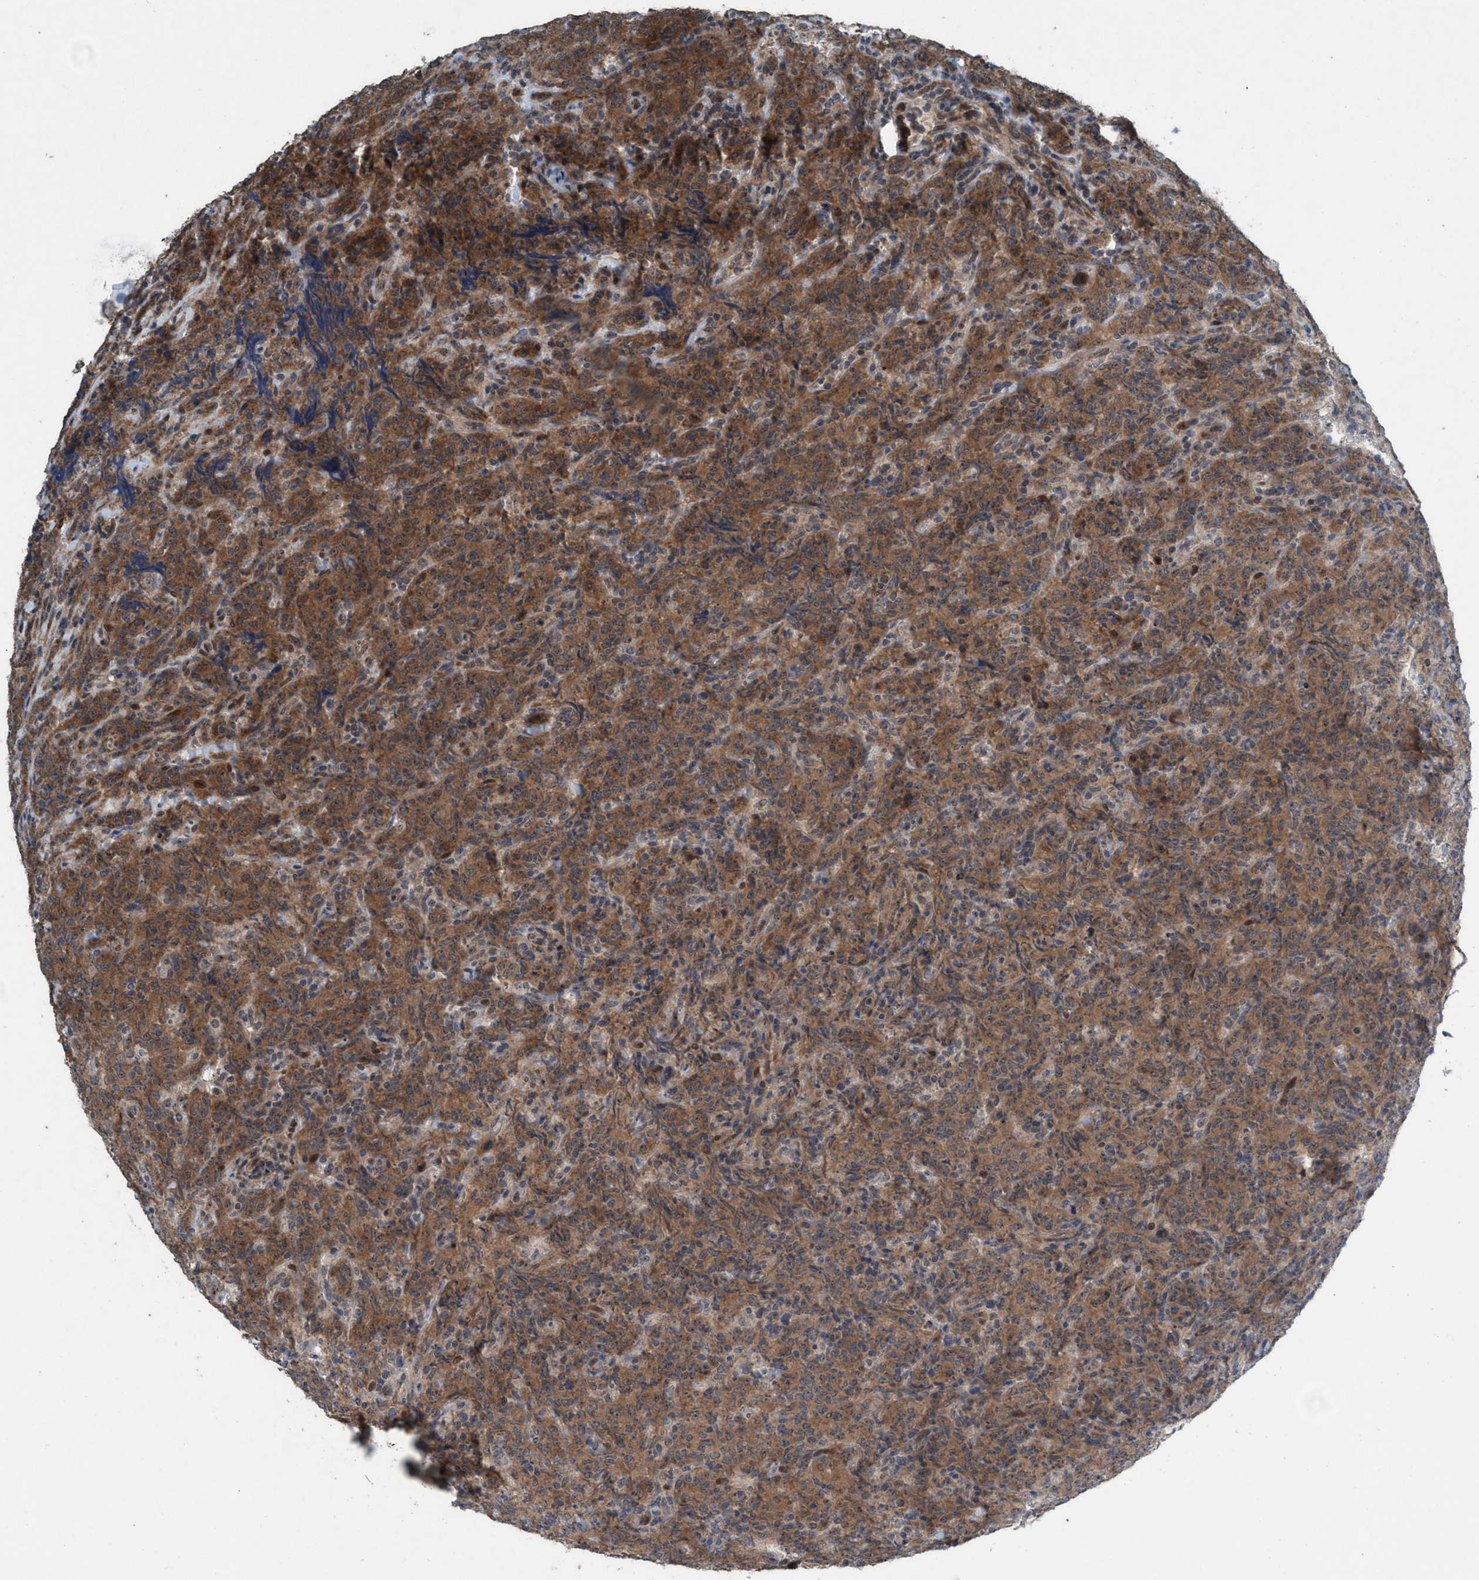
{"staining": {"intensity": "moderate", "quantity": ">75%", "location": "cytoplasmic/membranous"}, "tissue": "lymphoma", "cell_type": "Tumor cells", "image_type": "cancer", "snomed": [{"axis": "morphology", "description": "Malignant lymphoma, non-Hodgkin's type, High grade"}, {"axis": "topography", "description": "Tonsil"}], "caption": "About >75% of tumor cells in lymphoma display moderate cytoplasmic/membranous protein staining as visualized by brown immunohistochemical staining.", "gene": "NISCH", "patient": {"sex": "female", "age": 36}}